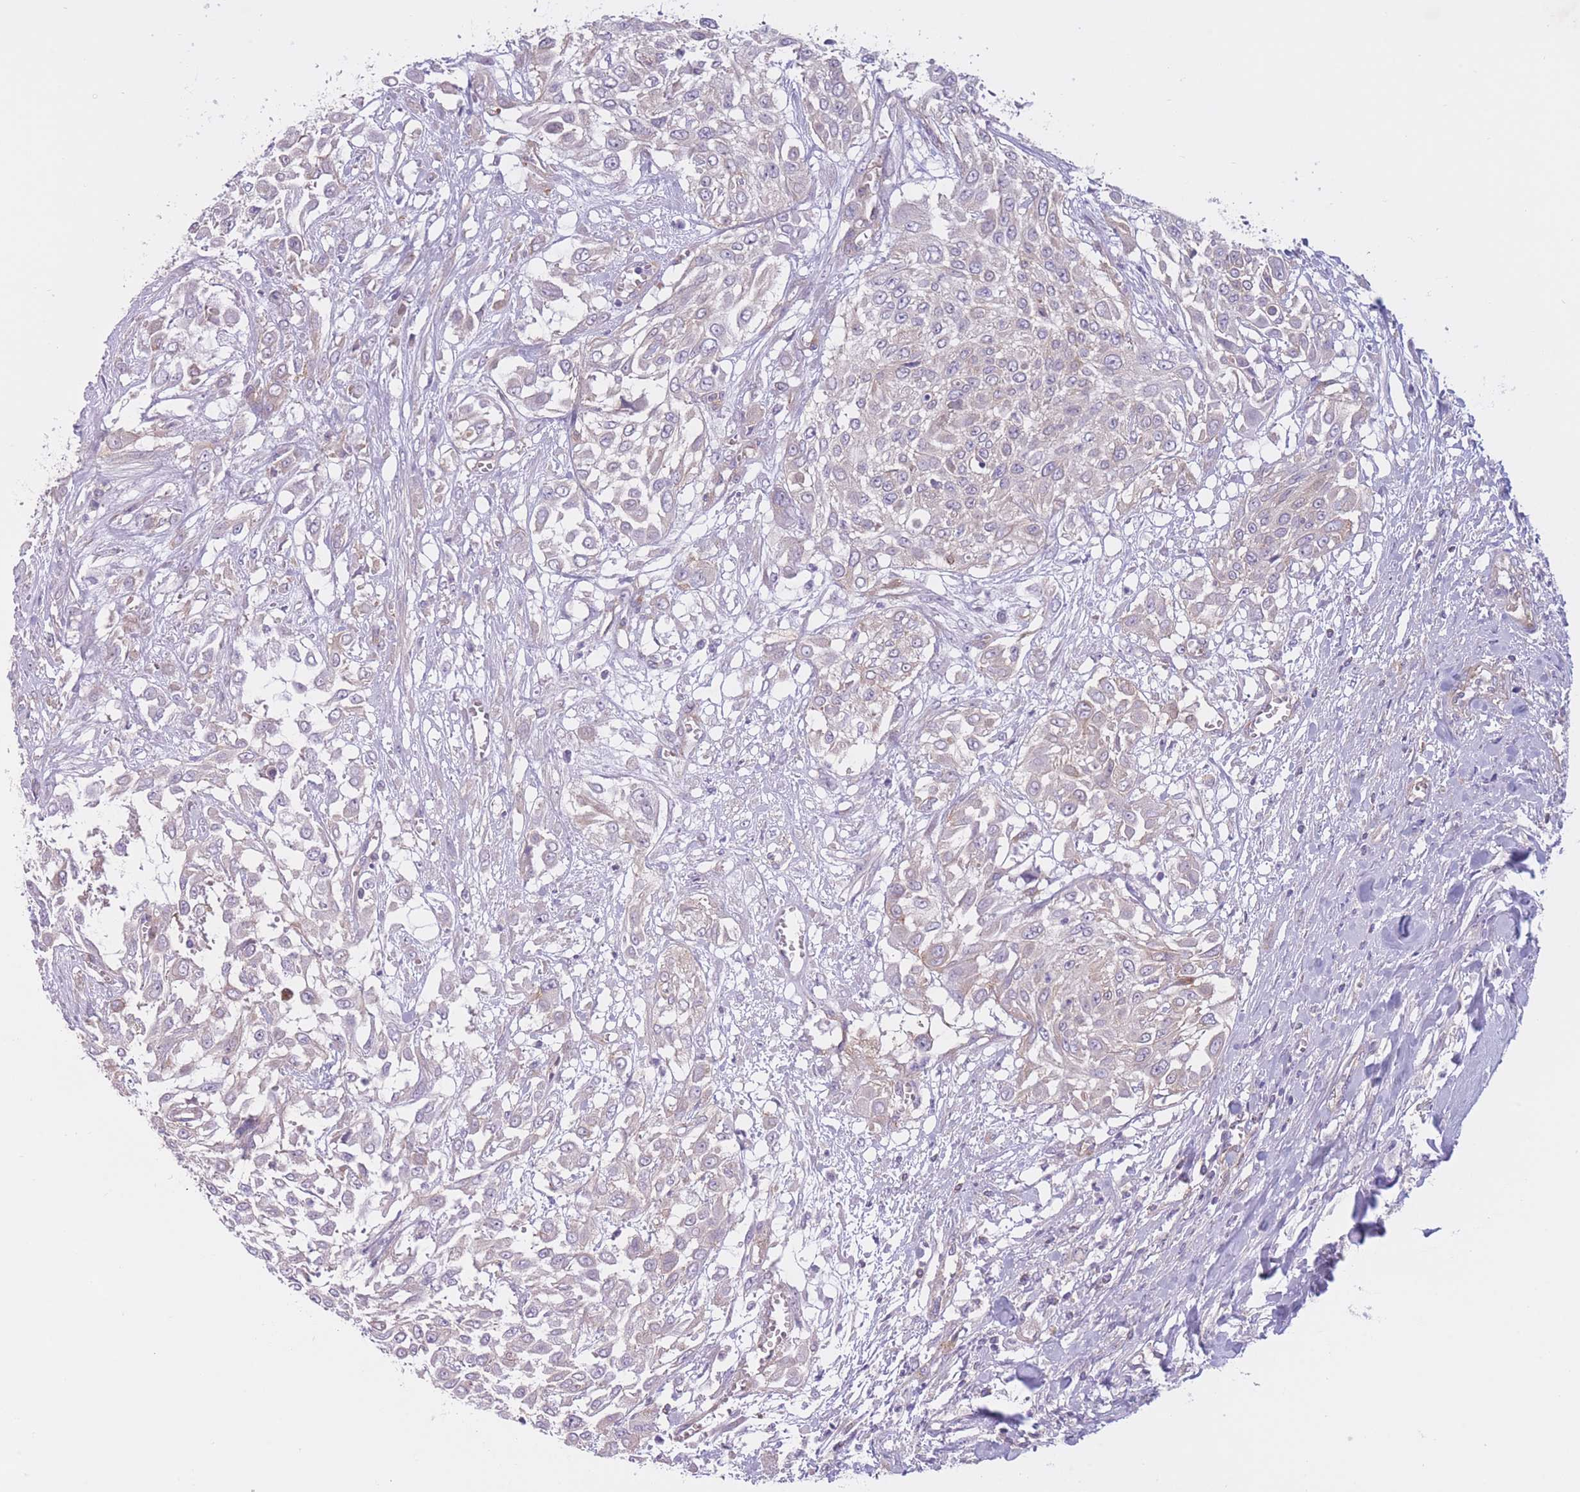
{"staining": {"intensity": "negative", "quantity": "none", "location": "none"}, "tissue": "urothelial cancer", "cell_type": "Tumor cells", "image_type": "cancer", "snomed": [{"axis": "morphology", "description": "Urothelial carcinoma, High grade"}, {"axis": "topography", "description": "Urinary bladder"}], "caption": "Histopathology image shows no significant protein staining in tumor cells of urothelial cancer.", "gene": "SERPINB3", "patient": {"sex": "male", "age": 57}}